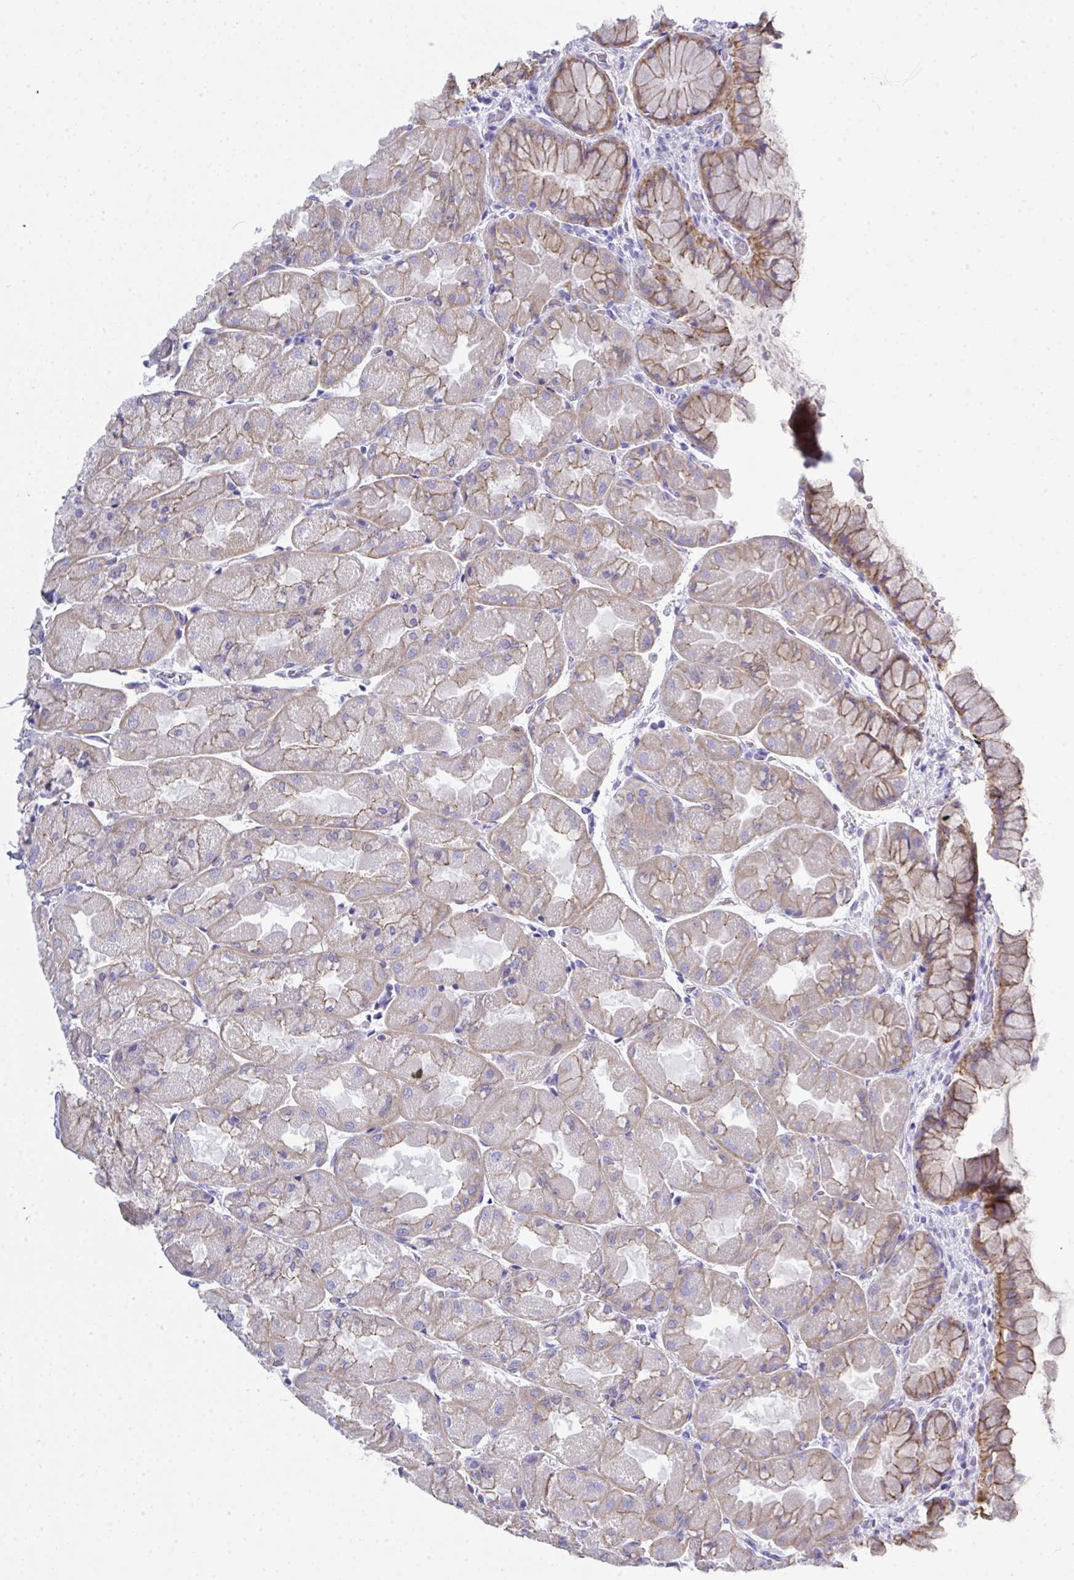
{"staining": {"intensity": "weak", "quantity": "25%-75%", "location": "cytoplasmic/membranous"}, "tissue": "stomach", "cell_type": "Glandular cells", "image_type": "normal", "snomed": [{"axis": "morphology", "description": "Normal tissue, NOS"}, {"axis": "topography", "description": "Stomach"}], "caption": "Protein staining of benign stomach exhibits weak cytoplasmic/membranous positivity in approximately 25%-75% of glandular cells. (DAB (3,3'-diaminobenzidine) = brown stain, brightfield microscopy at high magnification).", "gene": "GLB1L2", "patient": {"sex": "female", "age": 61}}